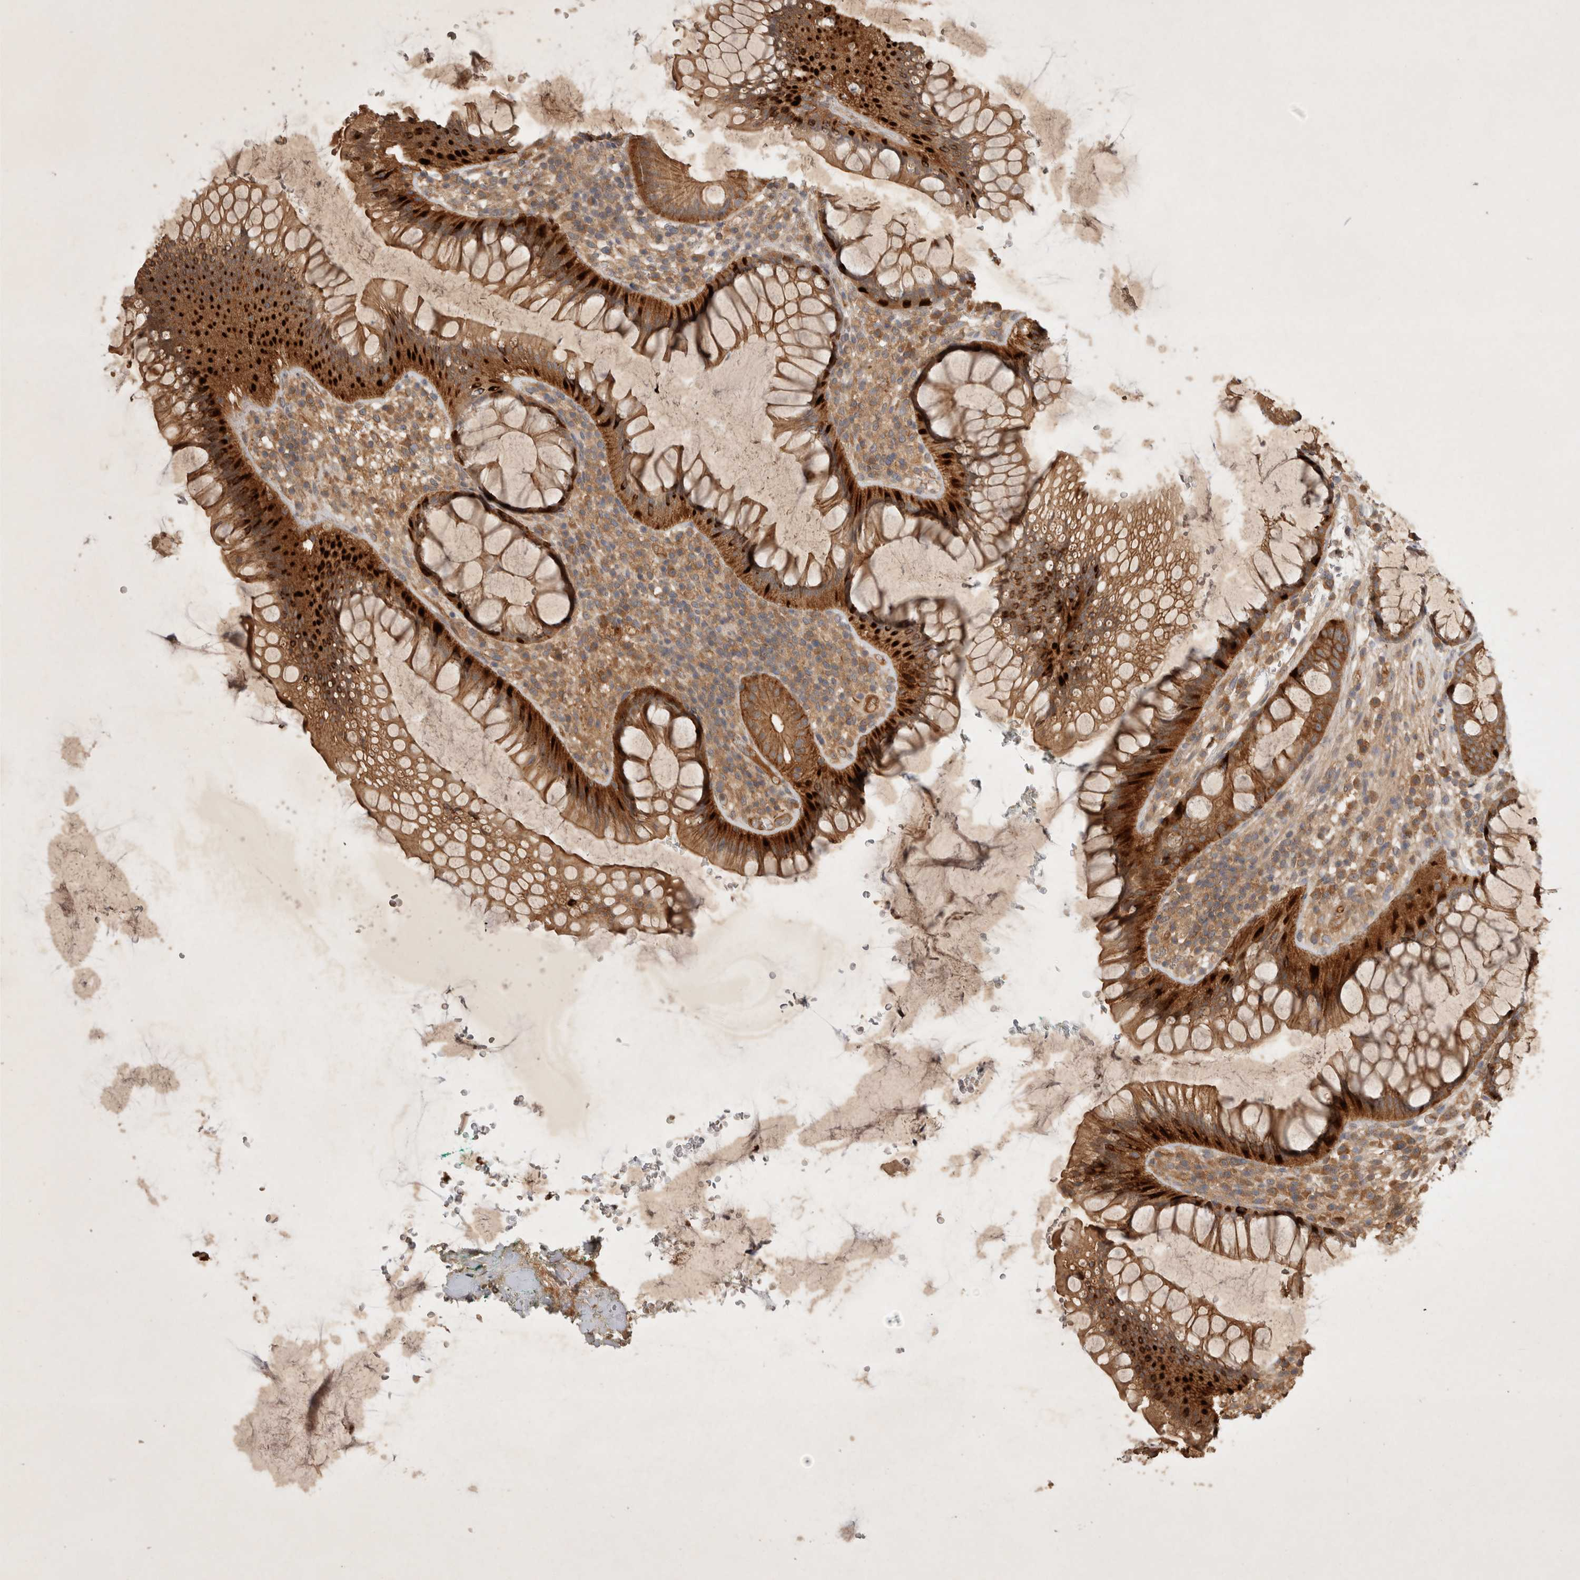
{"staining": {"intensity": "moderate", "quantity": ">75%", "location": "cytoplasmic/membranous"}, "tissue": "rectum", "cell_type": "Glandular cells", "image_type": "normal", "snomed": [{"axis": "morphology", "description": "Normal tissue, NOS"}, {"axis": "topography", "description": "Rectum"}], "caption": "Immunohistochemistry (IHC) staining of unremarkable rectum, which reveals medium levels of moderate cytoplasmic/membranous staining in about >75% of glandular cells indicating moderate cytoplasmic/membranous protein positivity. The staining was performed using DAB (3,3'-diaminobenzidine) (brown) for protein detection and nuclei were counterstained in hematoxylin (blue).", "gene": "YES1", "patient": {"sex": "male", "age": 51}}